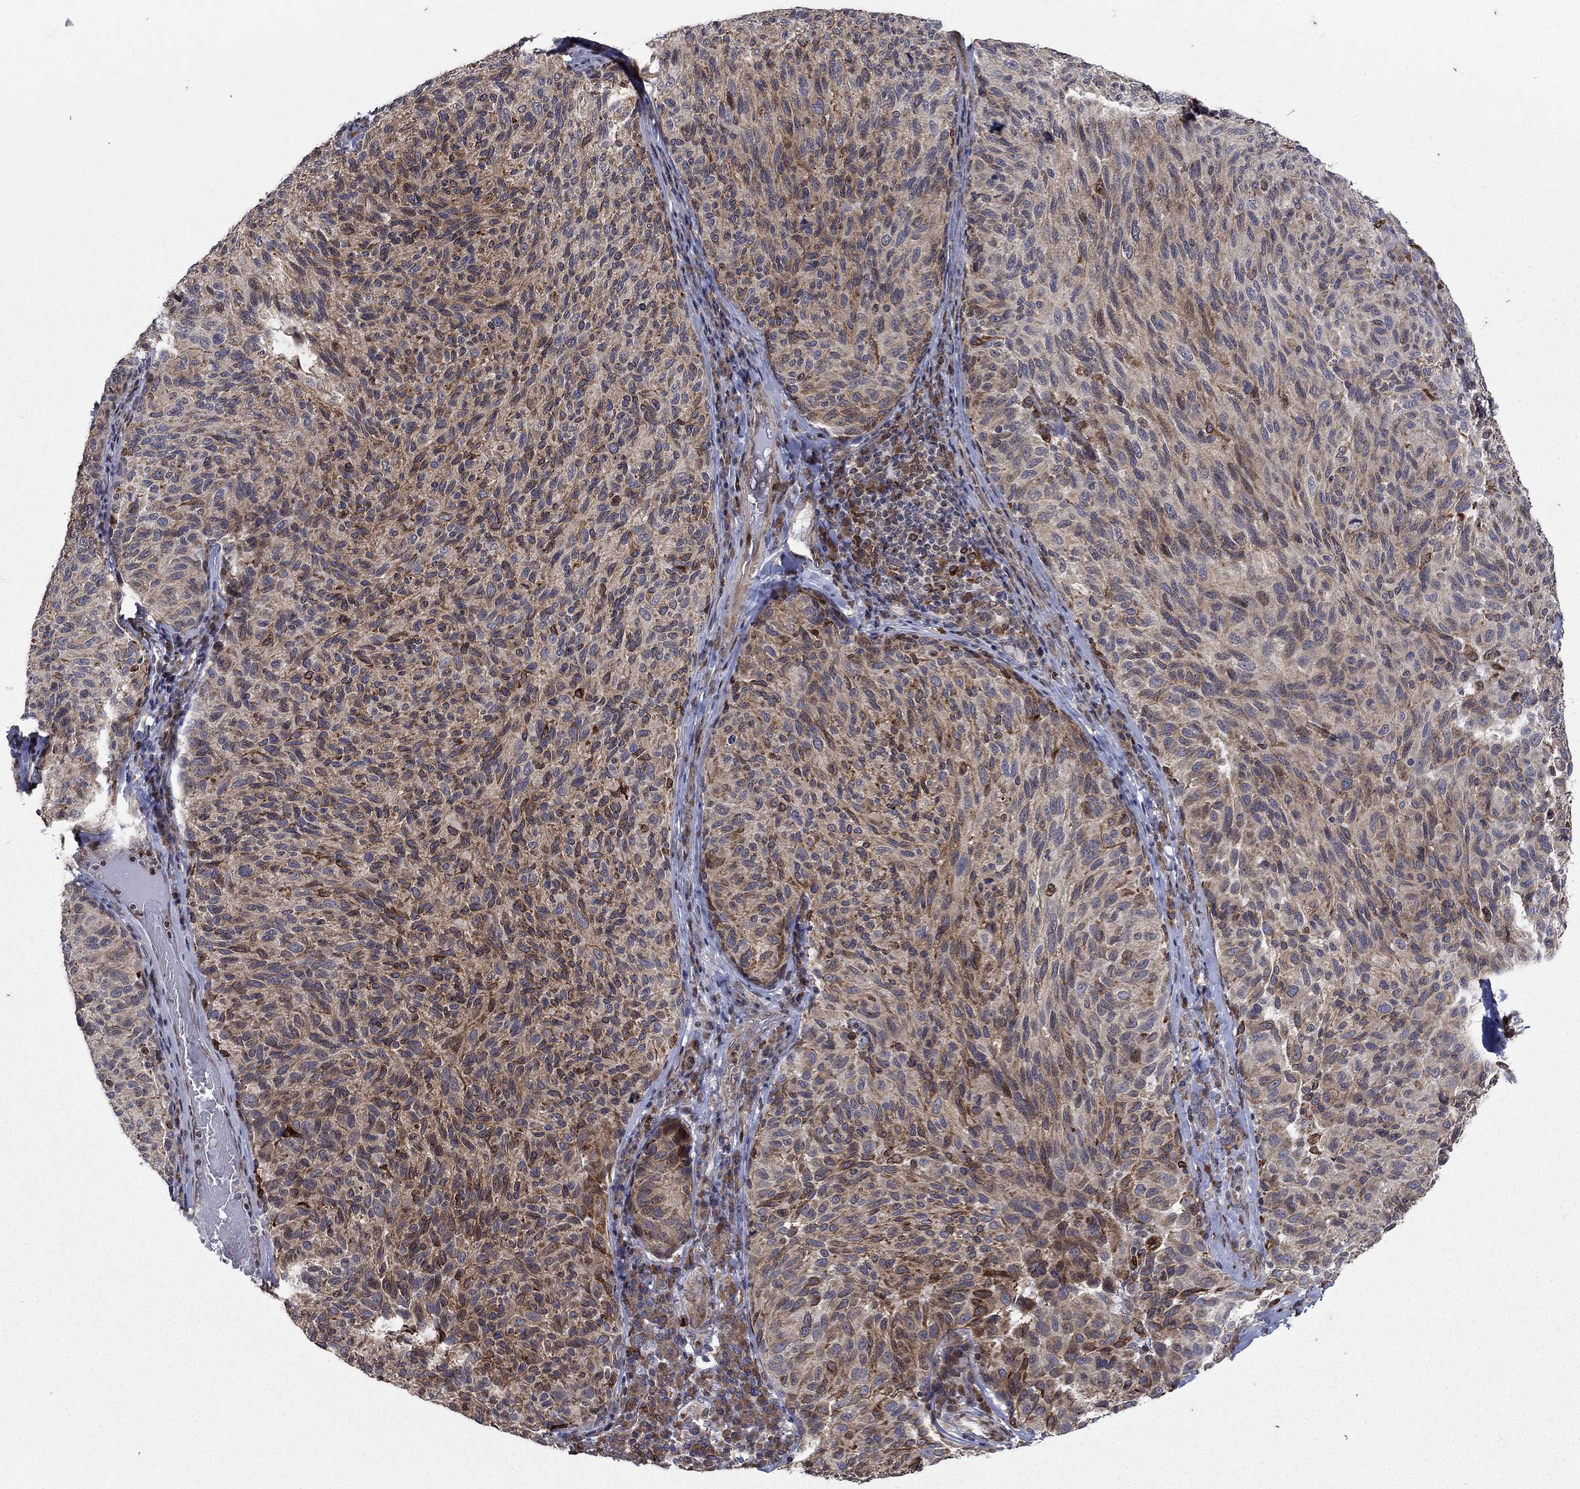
{"staining": {"intensity": "strong", "quantity": "<25%", "location": "cytoplasmic/membranous"}, "tissue": "melanoma", "cell_type": "Tumor cells", "image_type": "cancer", "snomed": [{"axis": "morphology", "description": "Malignant melanoma, NOS"}, {"axis": "topography", "description": "Skin"}], "caption": "Malignant melanoma tissue shows strong cytoplasmic/membranous positivity in about <25% of tumor cells The staining is performed using DAB (3,3'-diaminobenzidine) brown chromogen to label protein expression. The nuclei are counter-stained blue using hematoxylin.", "gene": "DHRS7", "patient": {"sex": "female", "age": 73}}